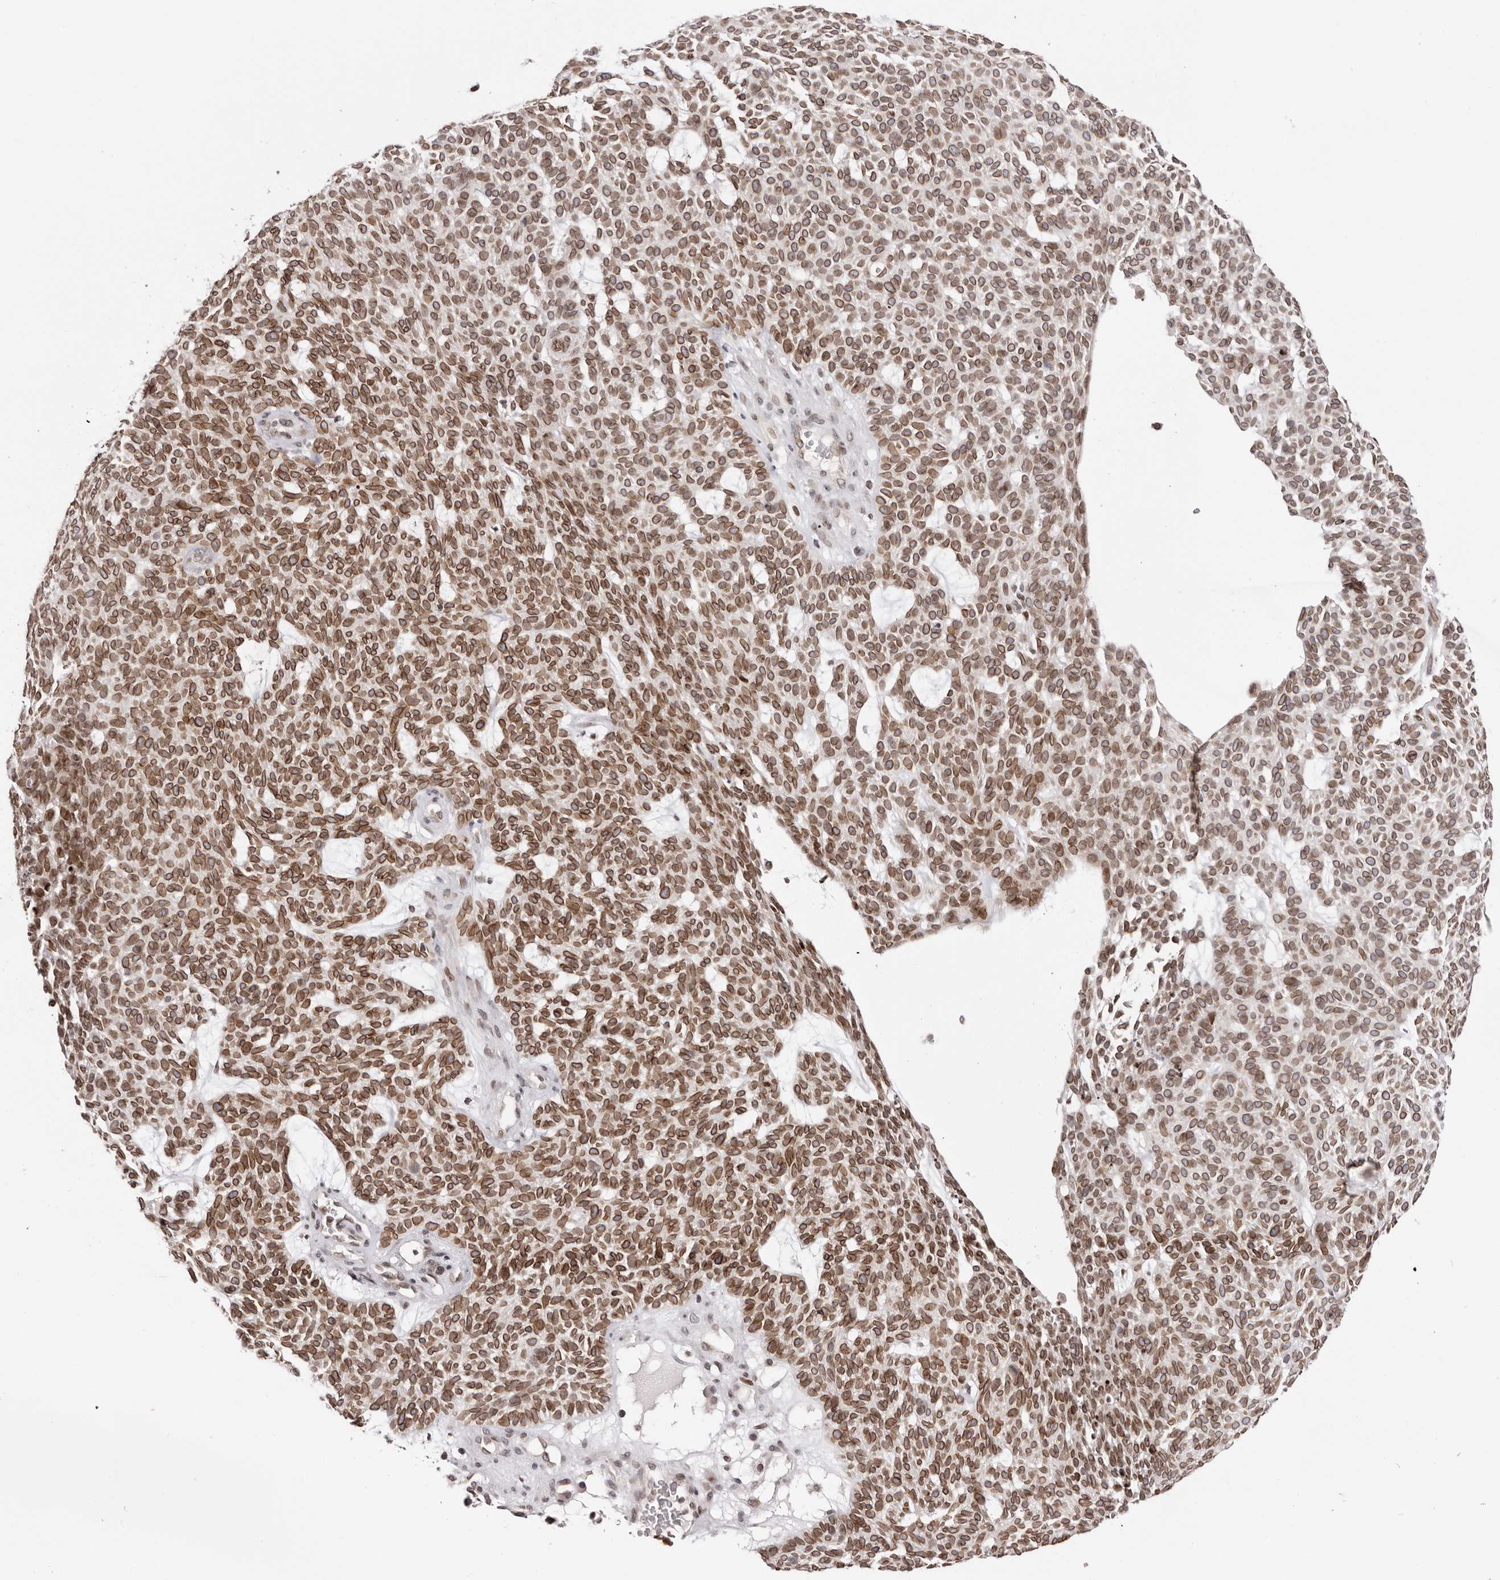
{"staining": {"intensity": "moderate", "quantity": ">75%", "location": "cytoplasmic/membranous,nuclear"}, "tissue": "skin cancer", "cell_type": "Tumor cells", "image_type": "cancer", "snomed": [{"axis": "morphology", "description": "Squamous cell carcinoma, NOS"}, {"axis": "topography", "description": "Skin"}], "caption": "Protein staining of skin cancer tissue exhibits moderate cytoplasmic/membranous and nuclear expression in about >75% of tumor cells.", "gene": "NUP153", "patient": {"sex": "female", "age": 90}}